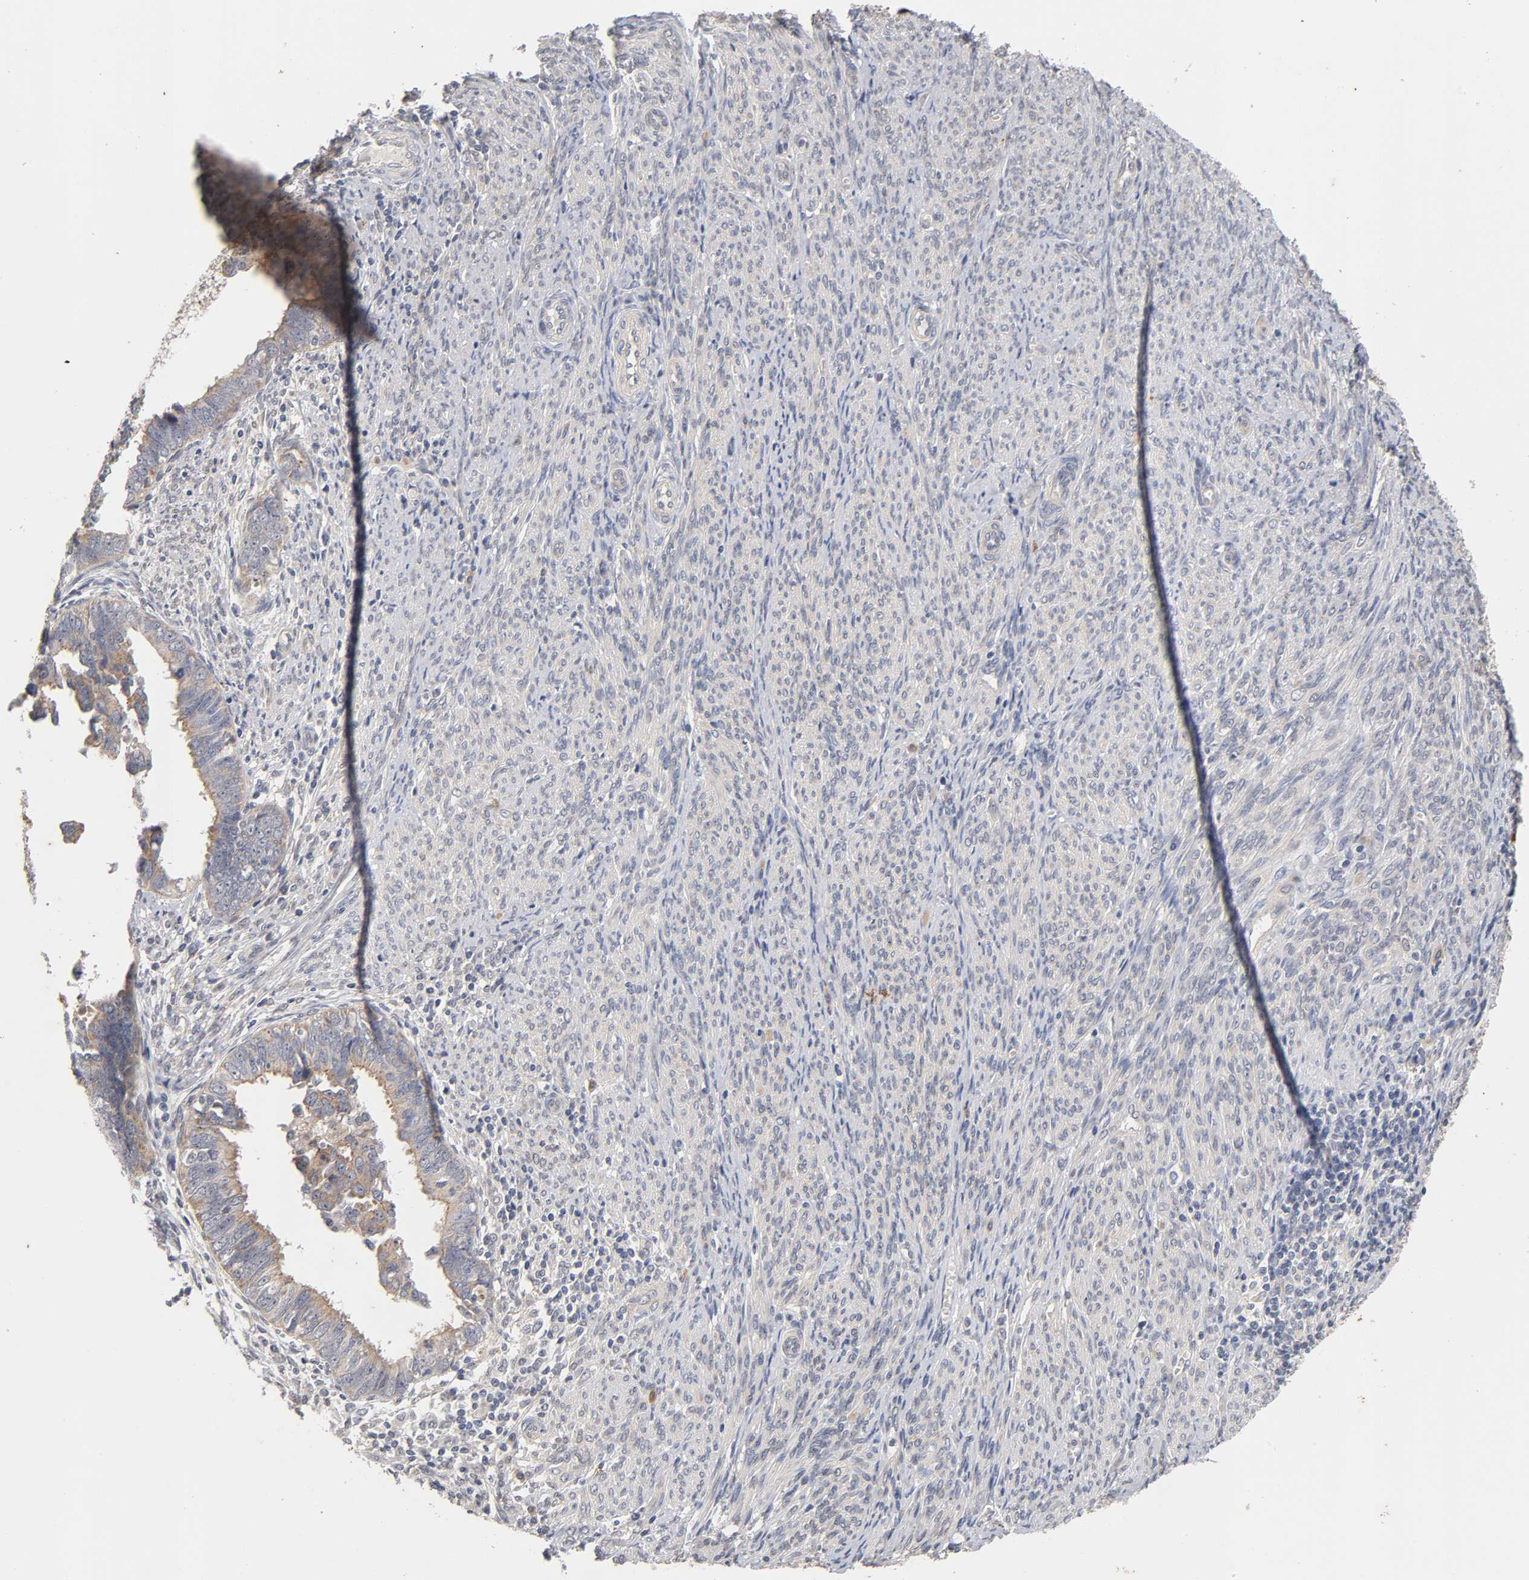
{"staining": {"intensity": "moderate", "quantity": "25%-75%", "location": "cytoplasmic/membranous"}, "tissue": "endometrial cancer", "cell_type": "Tumor cells", "image_type": "cancer", "snomed": [{"axis": "morphology", "description": "Adenocarcinoma, NOS"}, {"axis": "topography", "description": "Endometrium"}], "caption": "IHC staining of endometrial adenocarcinoma, which reveals medium levels of moderate cytoplasmic/membranous expression in approximately 25%-75% of tumor cells indicating moderate cytoplasmic/membranous protein positivity. The staining was performed using DAB (3,3'-diaminobenzidine) (brown) for protein detection and nuclei were counterstained in hematoxylin (blue).", "gene": "CXADR", "patient": {"sex": "female", "age": 75}}